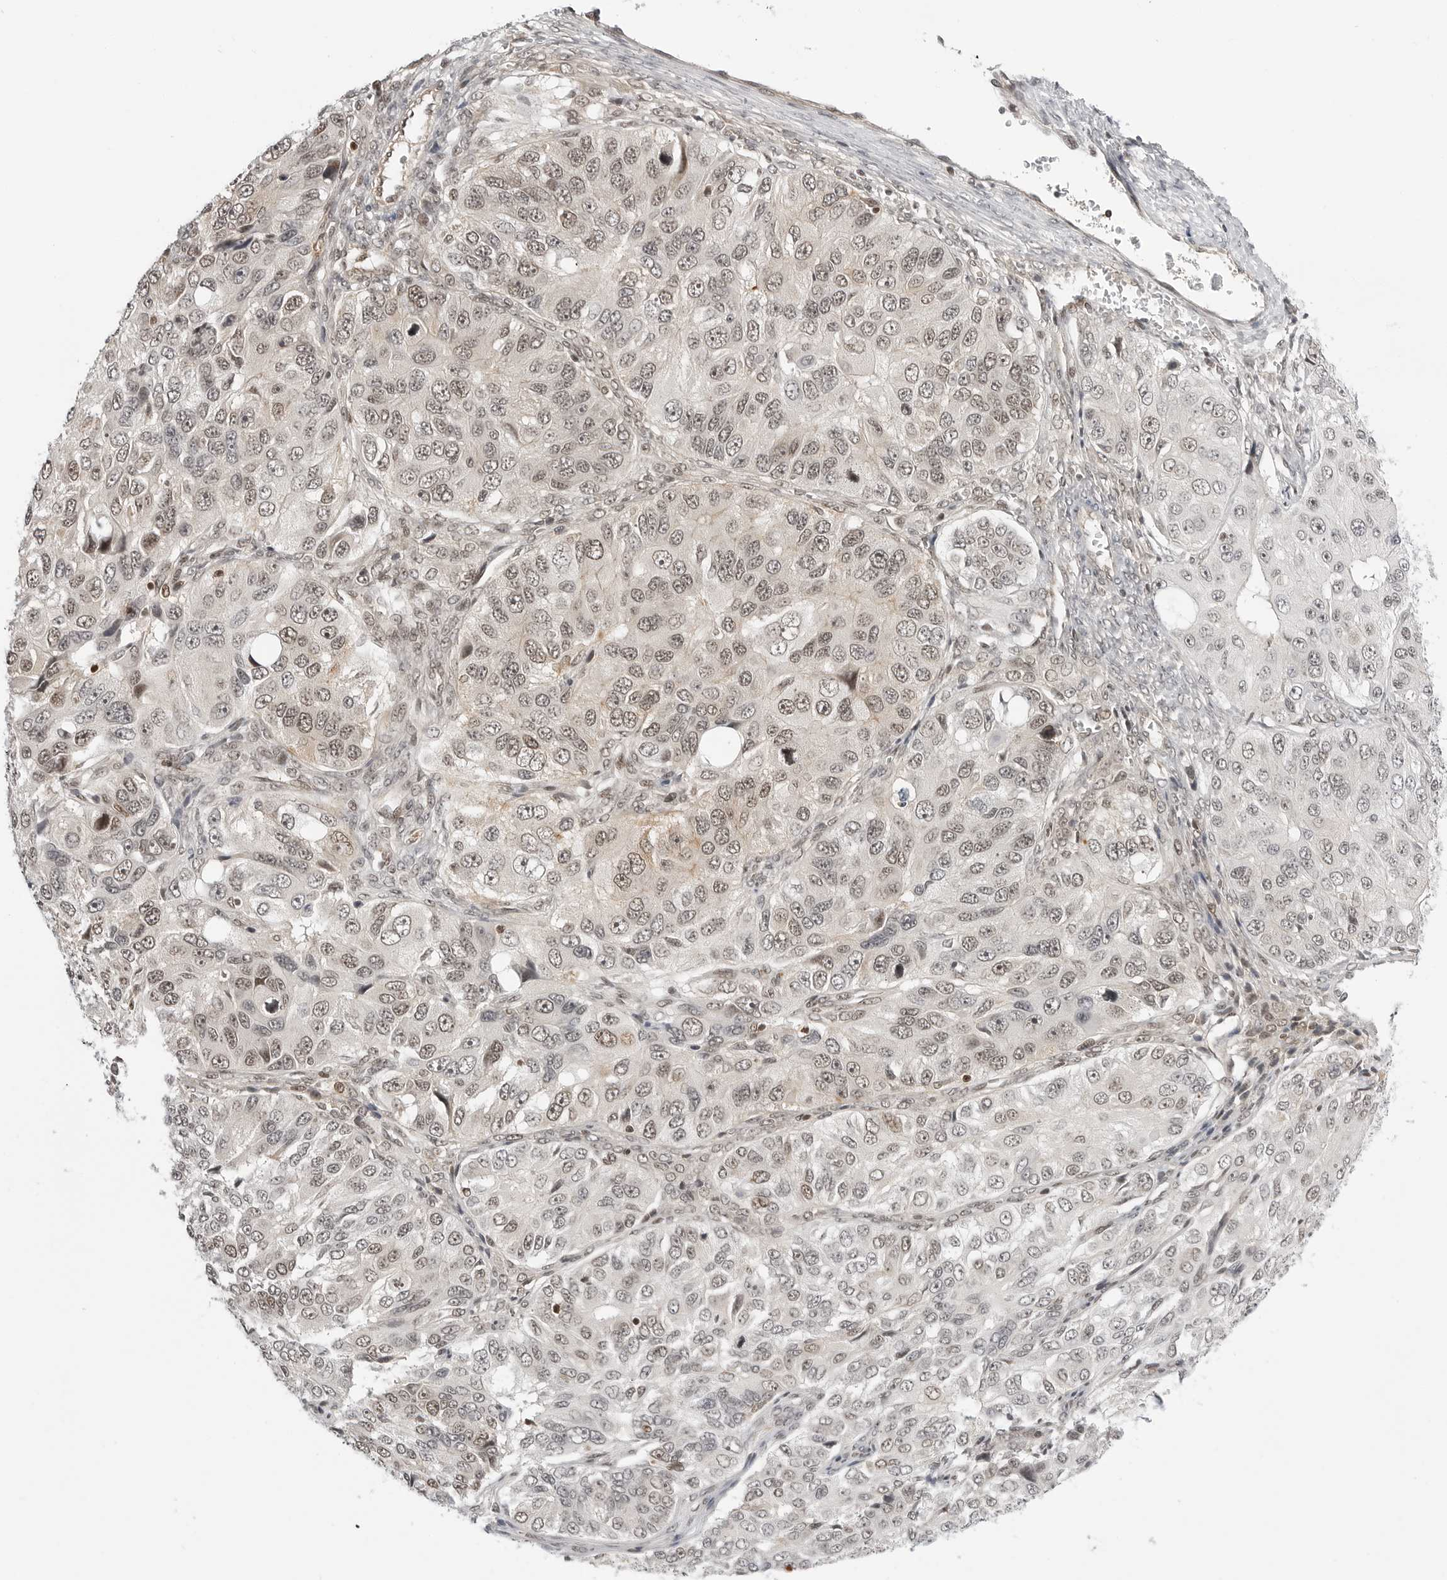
{"staining": {"intensity": "weak", "quantity": ">75%", "location": "nuclear"}, "tissue": "ovarian cancer", "cell_type": "Tumor cells", "image_type": "cancer", "snomed": [{"axis": "morphology", "description": "Carcinoma, endometroid"}, {"axis": "topography", "description": "Ovary"}], "caption": "Immunohistochemical staining of ovarian cancer (endometroid carcinoma) exhibits weak nuclear protein positivity in approximately >75% of tumor cells.", "gene": "C8orf33", "patient": {"sex": "female", "age": 51}}